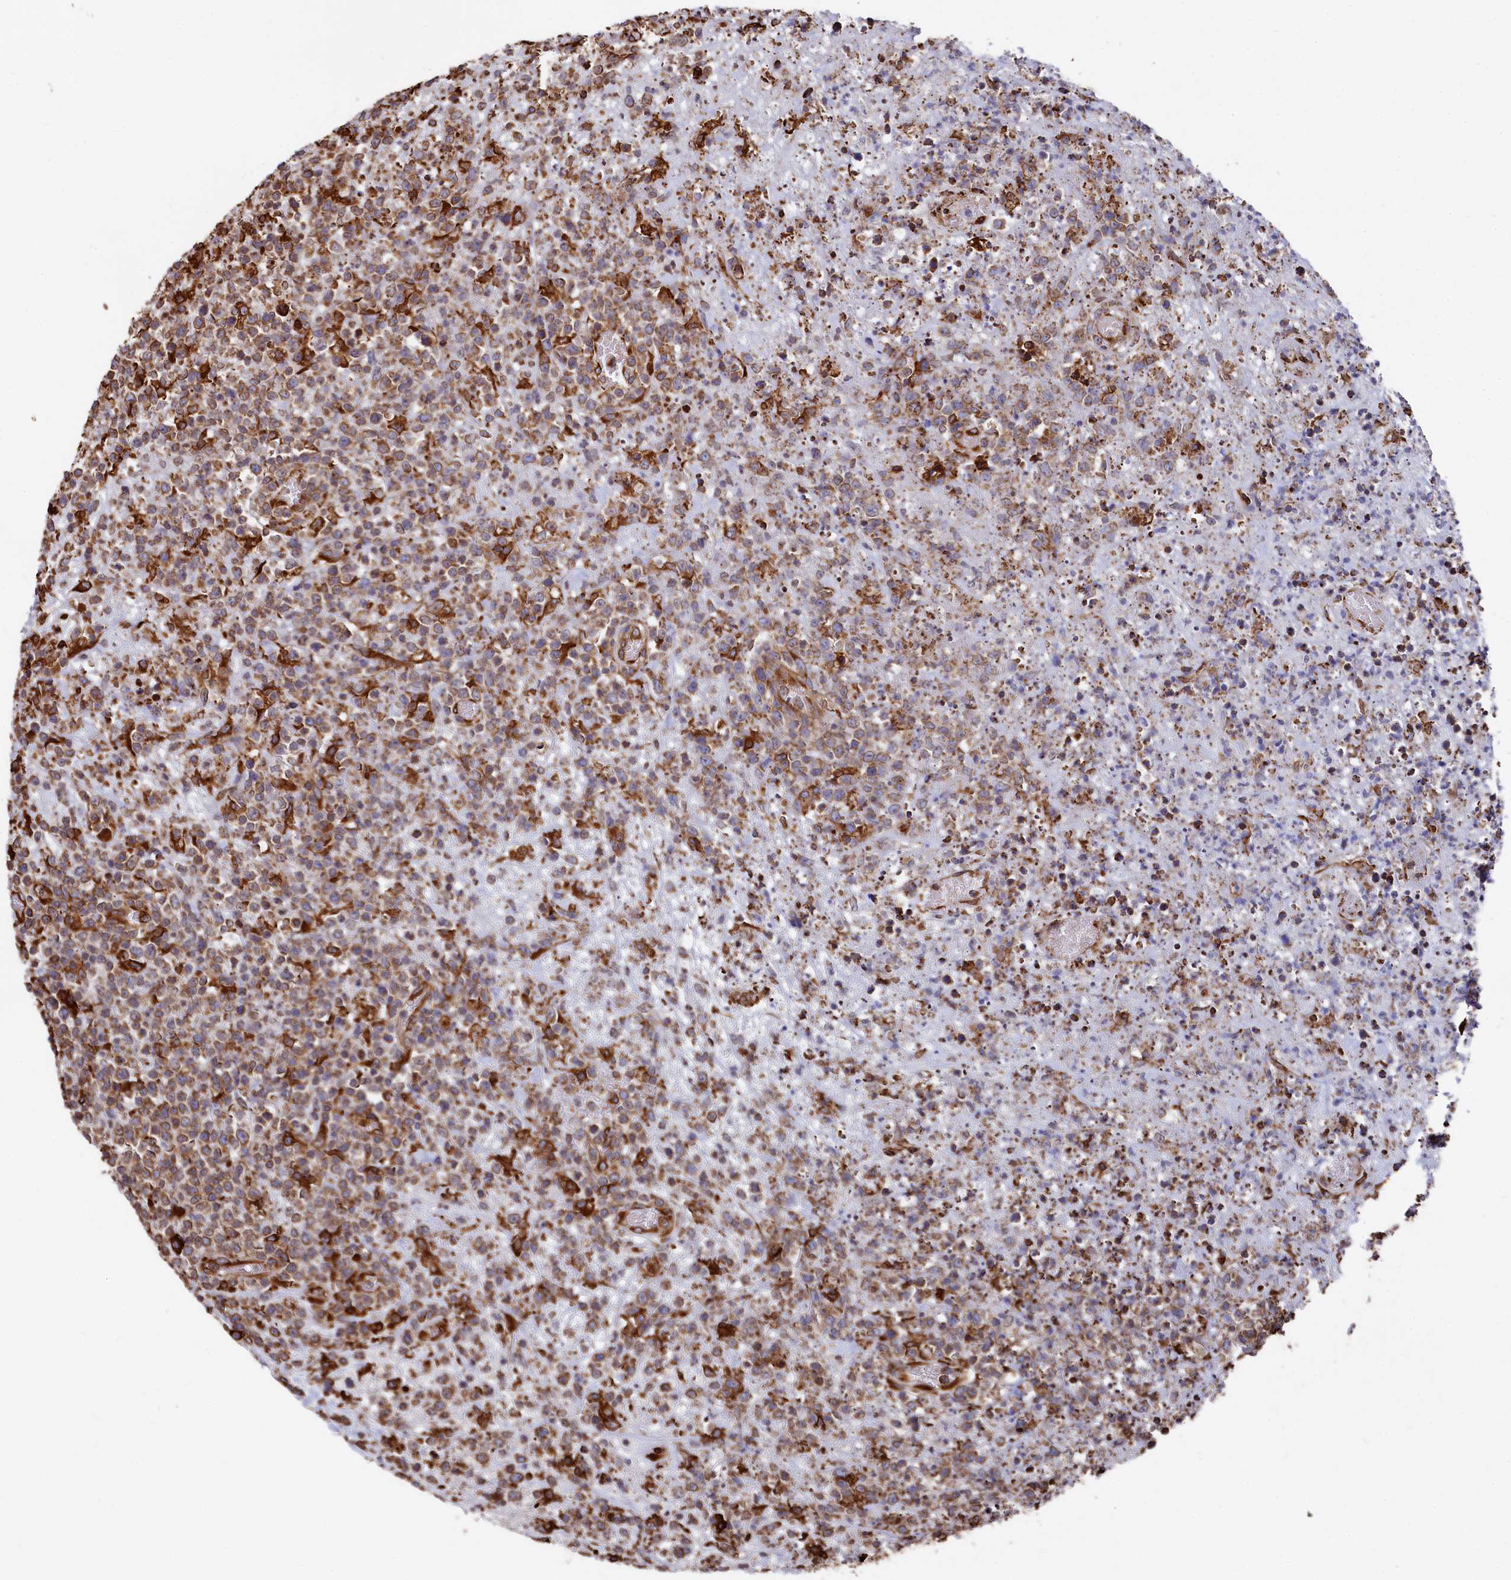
{"staining": {"intensity": "strong", "quantity": "25%-75%", "location": "cytoplasmic/membranous"}, "tissue": "lymphoma", "cell_type": "Tumor cells", "image_type": "cancer", "snomed": [{"axis": "morphology", "description": "Malignant lymphoma, non-Hodgkin's type, High grade"}, {"axis": "topography", "description": "Colon"}], "caption": "Immunohistochemistry (IHC) photomicrograph of neoplastic tissue: human malignant lymphoma, non-Hodgkin's type (high-grade) stained using immunohistochemistry reveals high levels of strong protein expression localized specifically in the cytoplasmic/membranous of tumor cells, appearing as a cytoplasmic/membranous brown color.", "gene": "NEURL1B", "patient": {"sex": "female", "age": 53}}